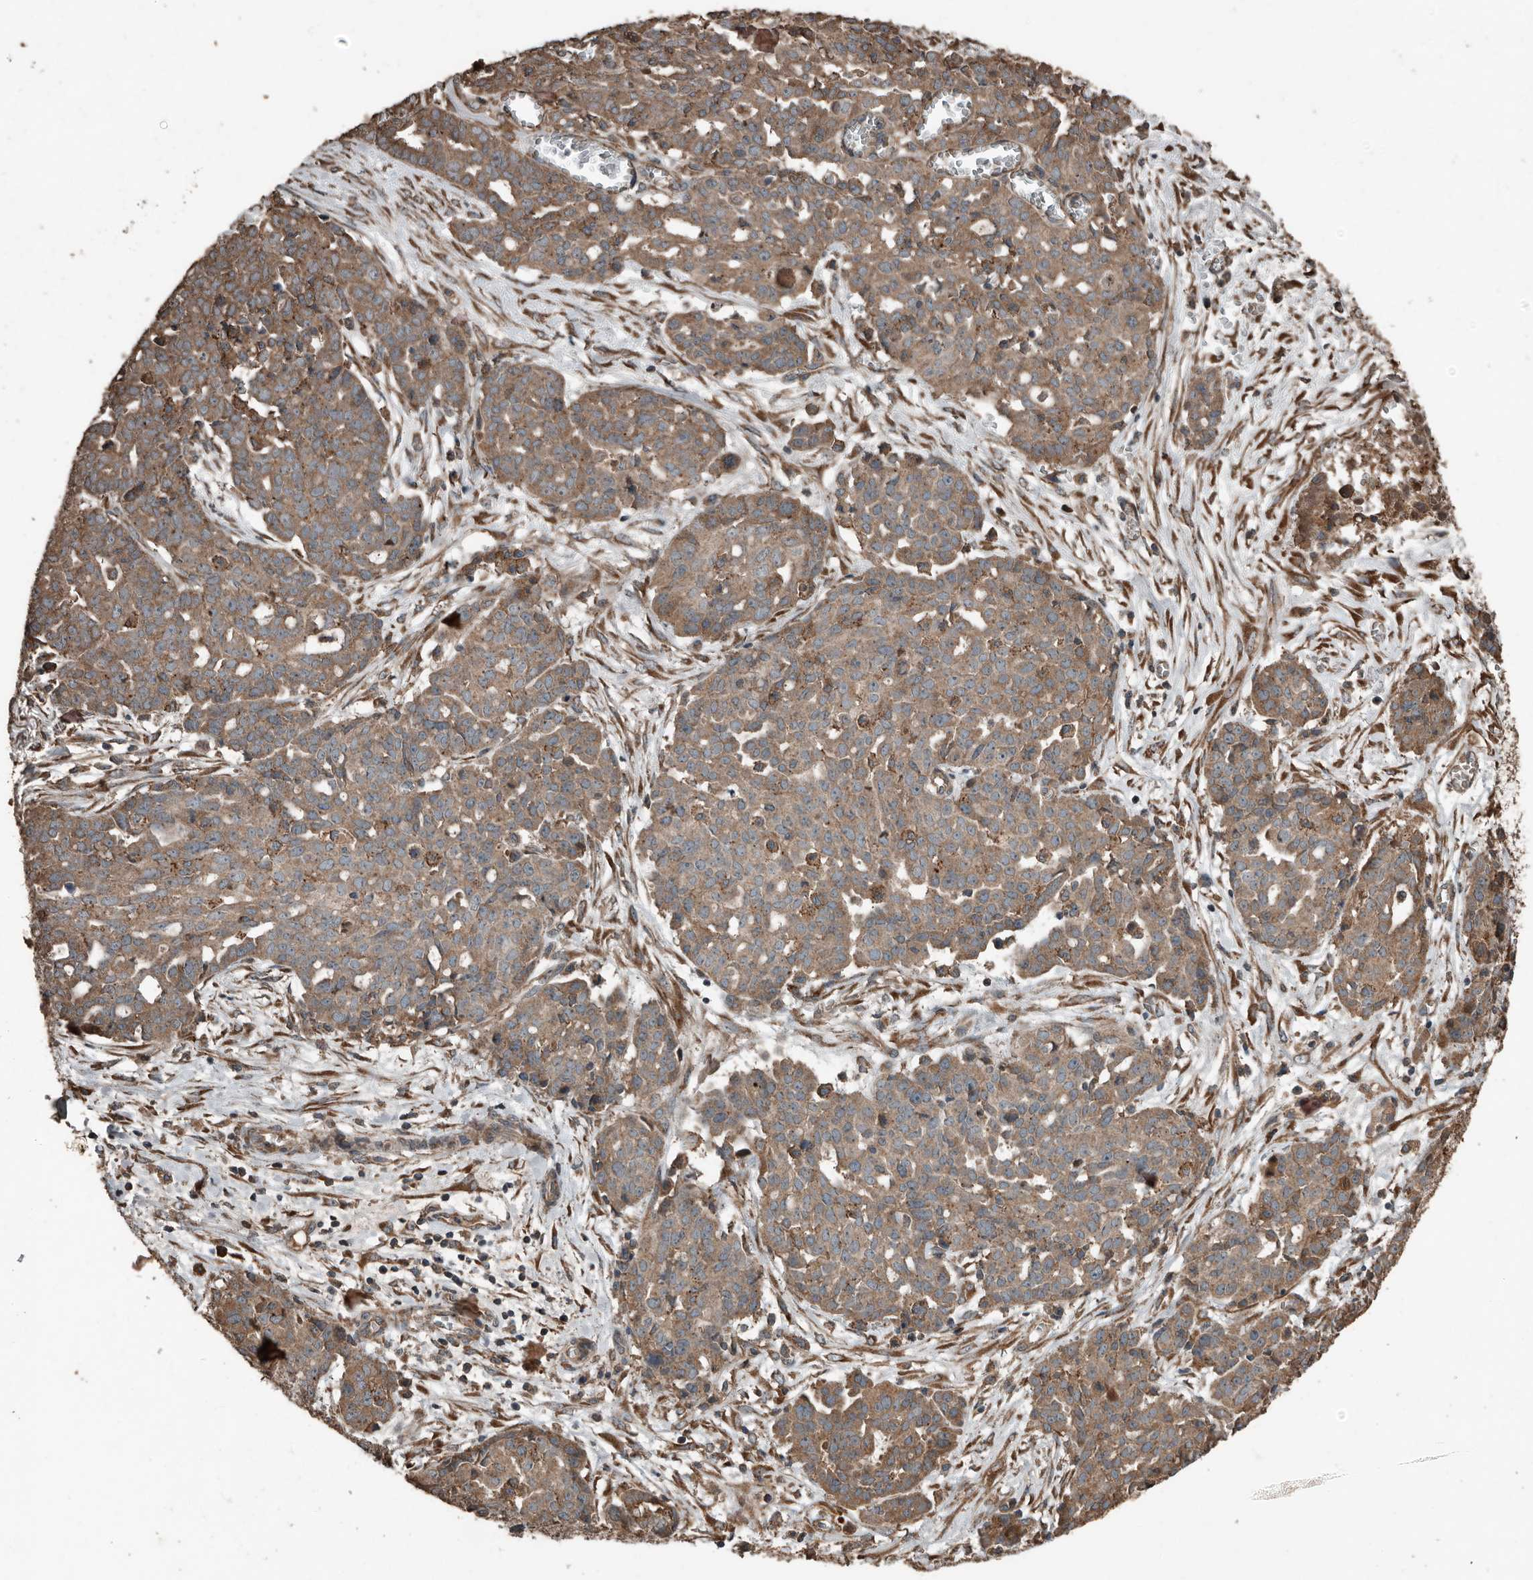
{"staining": {"intensity": "moderate", "quantity": ">75%", "location": "cytoplasmic/membranous"}, "tissue": "ovarian cancer", "cell_type": "Tumor cells", "image_type": "cancer", "snomed": [{"axis": "morphology", "description": "Cystadenocarcinoma, serous, NOS"}, {"axis": "topography", "description": "Soft tissue"}, {"axis": "topography", "description": "Ovary"}], "caption": "The histopathology image exhibits immunohistochemical staining of ovarian cancer (serous cystadenocarcinoma). There is moderate cytoplasmic/membranous positivity is identified in approximately >75% of tumor cells.", "gene": "RNF207", "patient": {"sex": "female", "age": 57}}